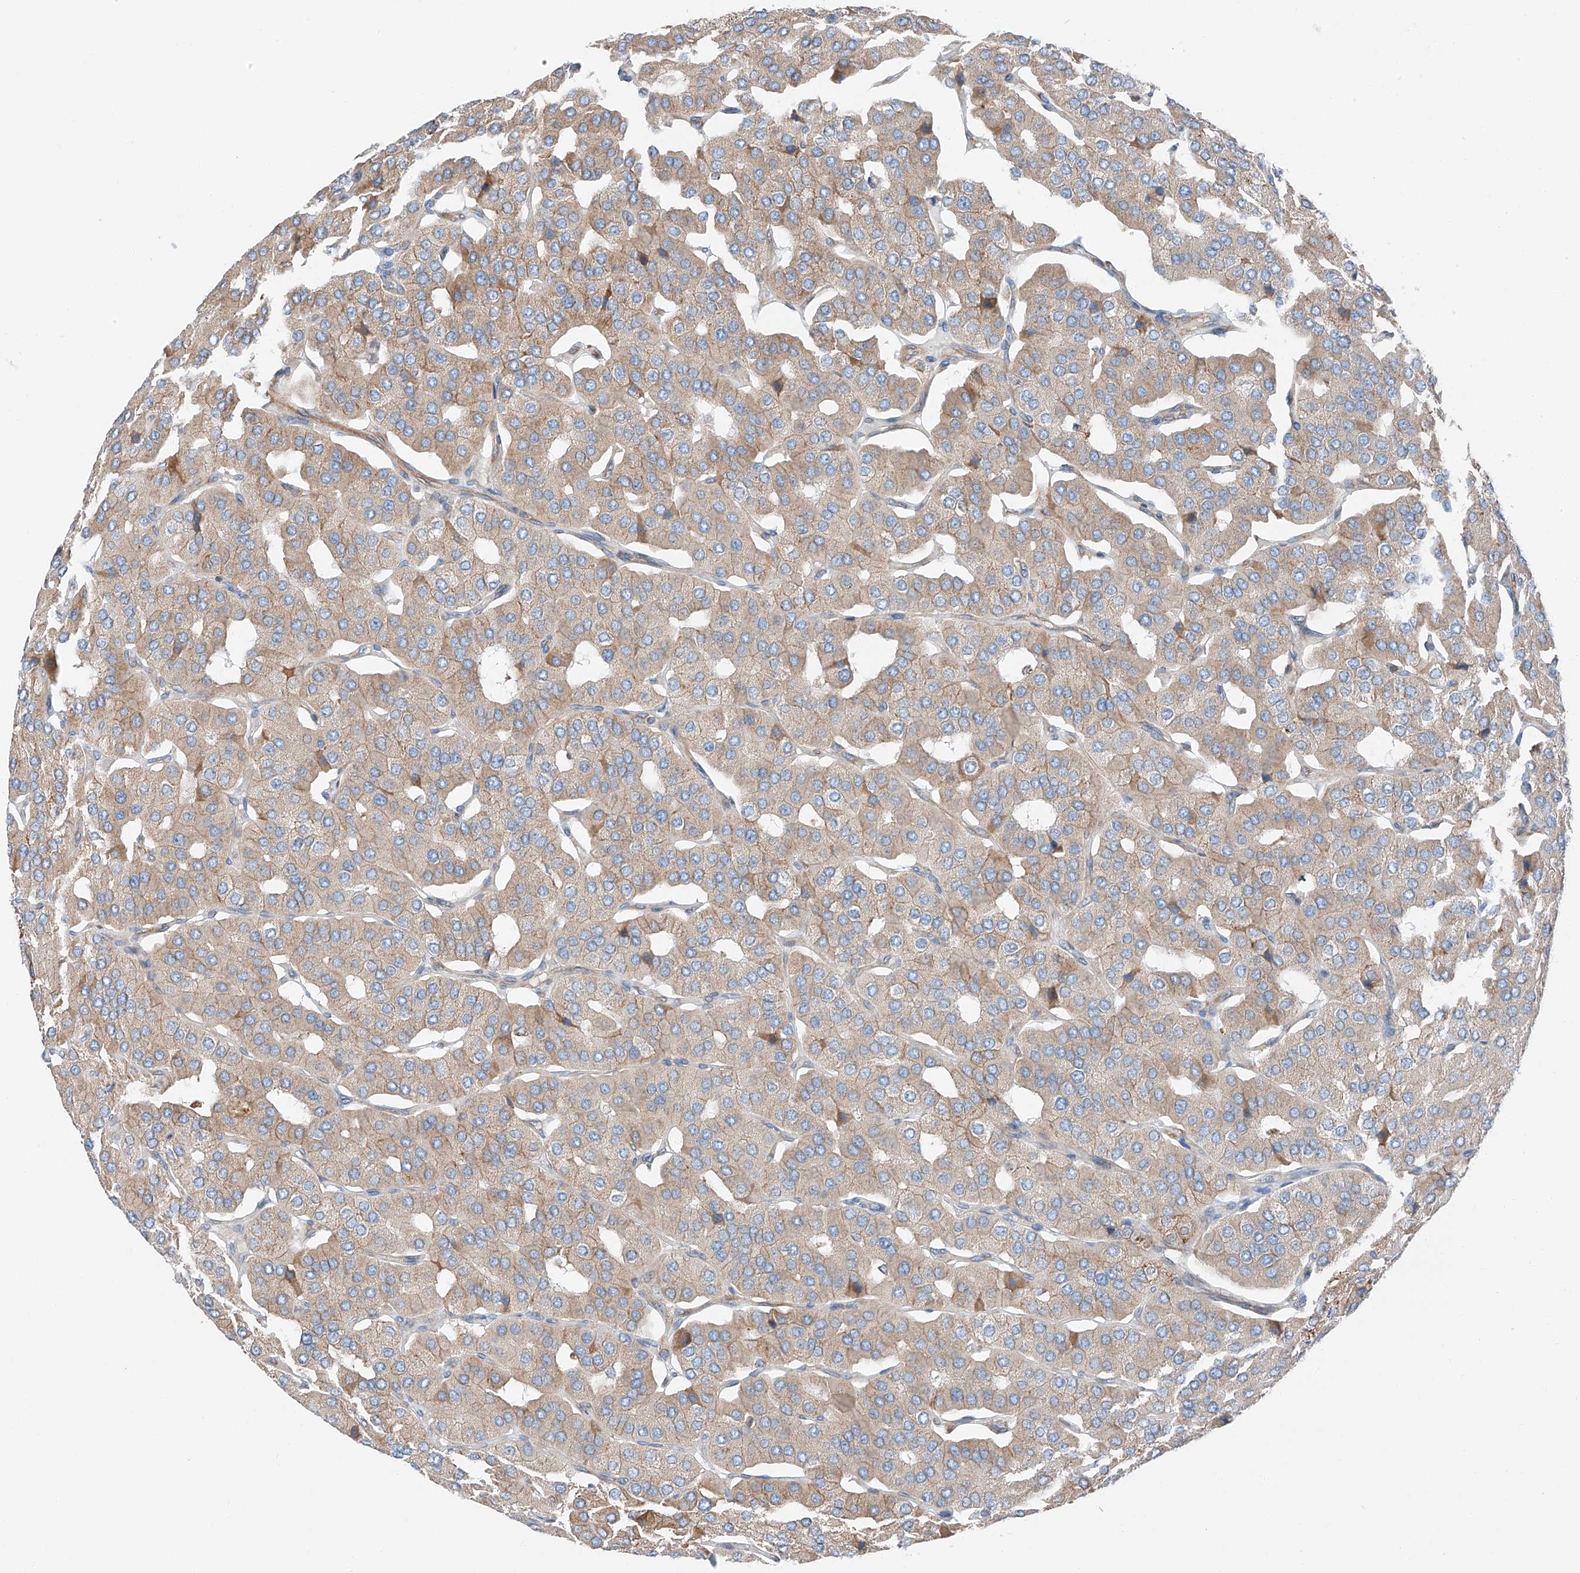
{"staining": {"intensity": "weak", "quantity": "<25%", "location": "cytoplasmic/membranous"}, "tissue": "parathyroid gland", "cell_type": "Glandular cells", "image_type": "normal", "snomed": [{"axis": "morphology", "description": "Normal tissue, NOS"}, {"axis": "morphology", "description": "Adenoma, NOS"}, {"axis": "topography", "description": "Parathyroid gland"}], "caption": "High power microscopy image of an immunohistochemistry micrograph of benign parathyroid gland, revealing no significant staining in glandular cells.", "gene": "ZC3H15", "patient": {"sex": "female", "age": 86}}